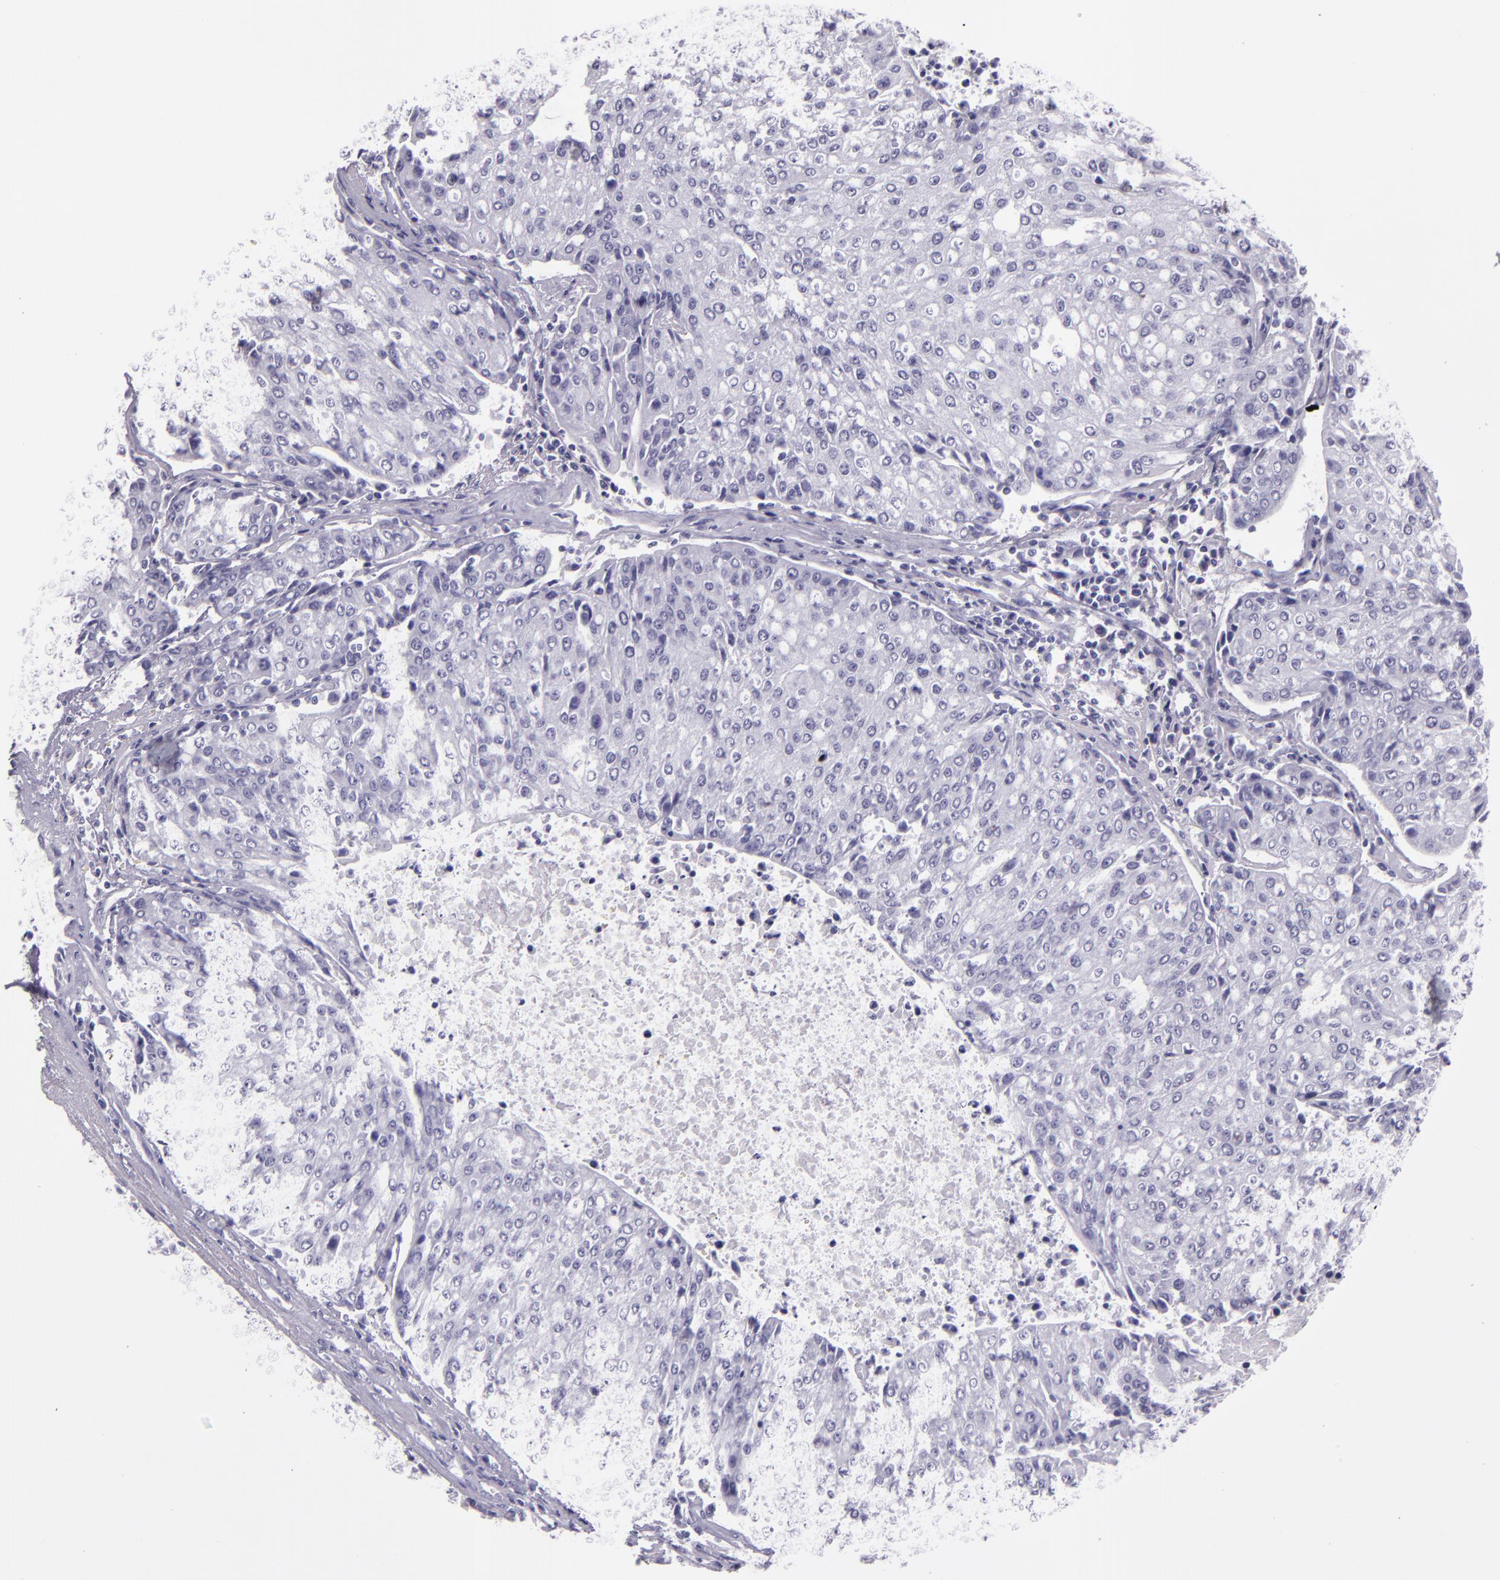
{"staining": {"intensity": "negative", "quantity": "none", "location": "none"}, "tissue": "urothelial cancer", "cell_type": "Tumor cells", "image_type": "cancer", "snomed": [{"axis": "morphology", "description": "Urothelial carcinoma, High grade"}, {"axis": "topography", "description": "Urinary bladder"}], "caption": "This is an immunohistochemistry (IHC) micrograph of human urothelial carcinoma (high-grade). There is no expression in tumor cells.", "gene": "CR2", "patient": {"sex": "female", "age": 85}}